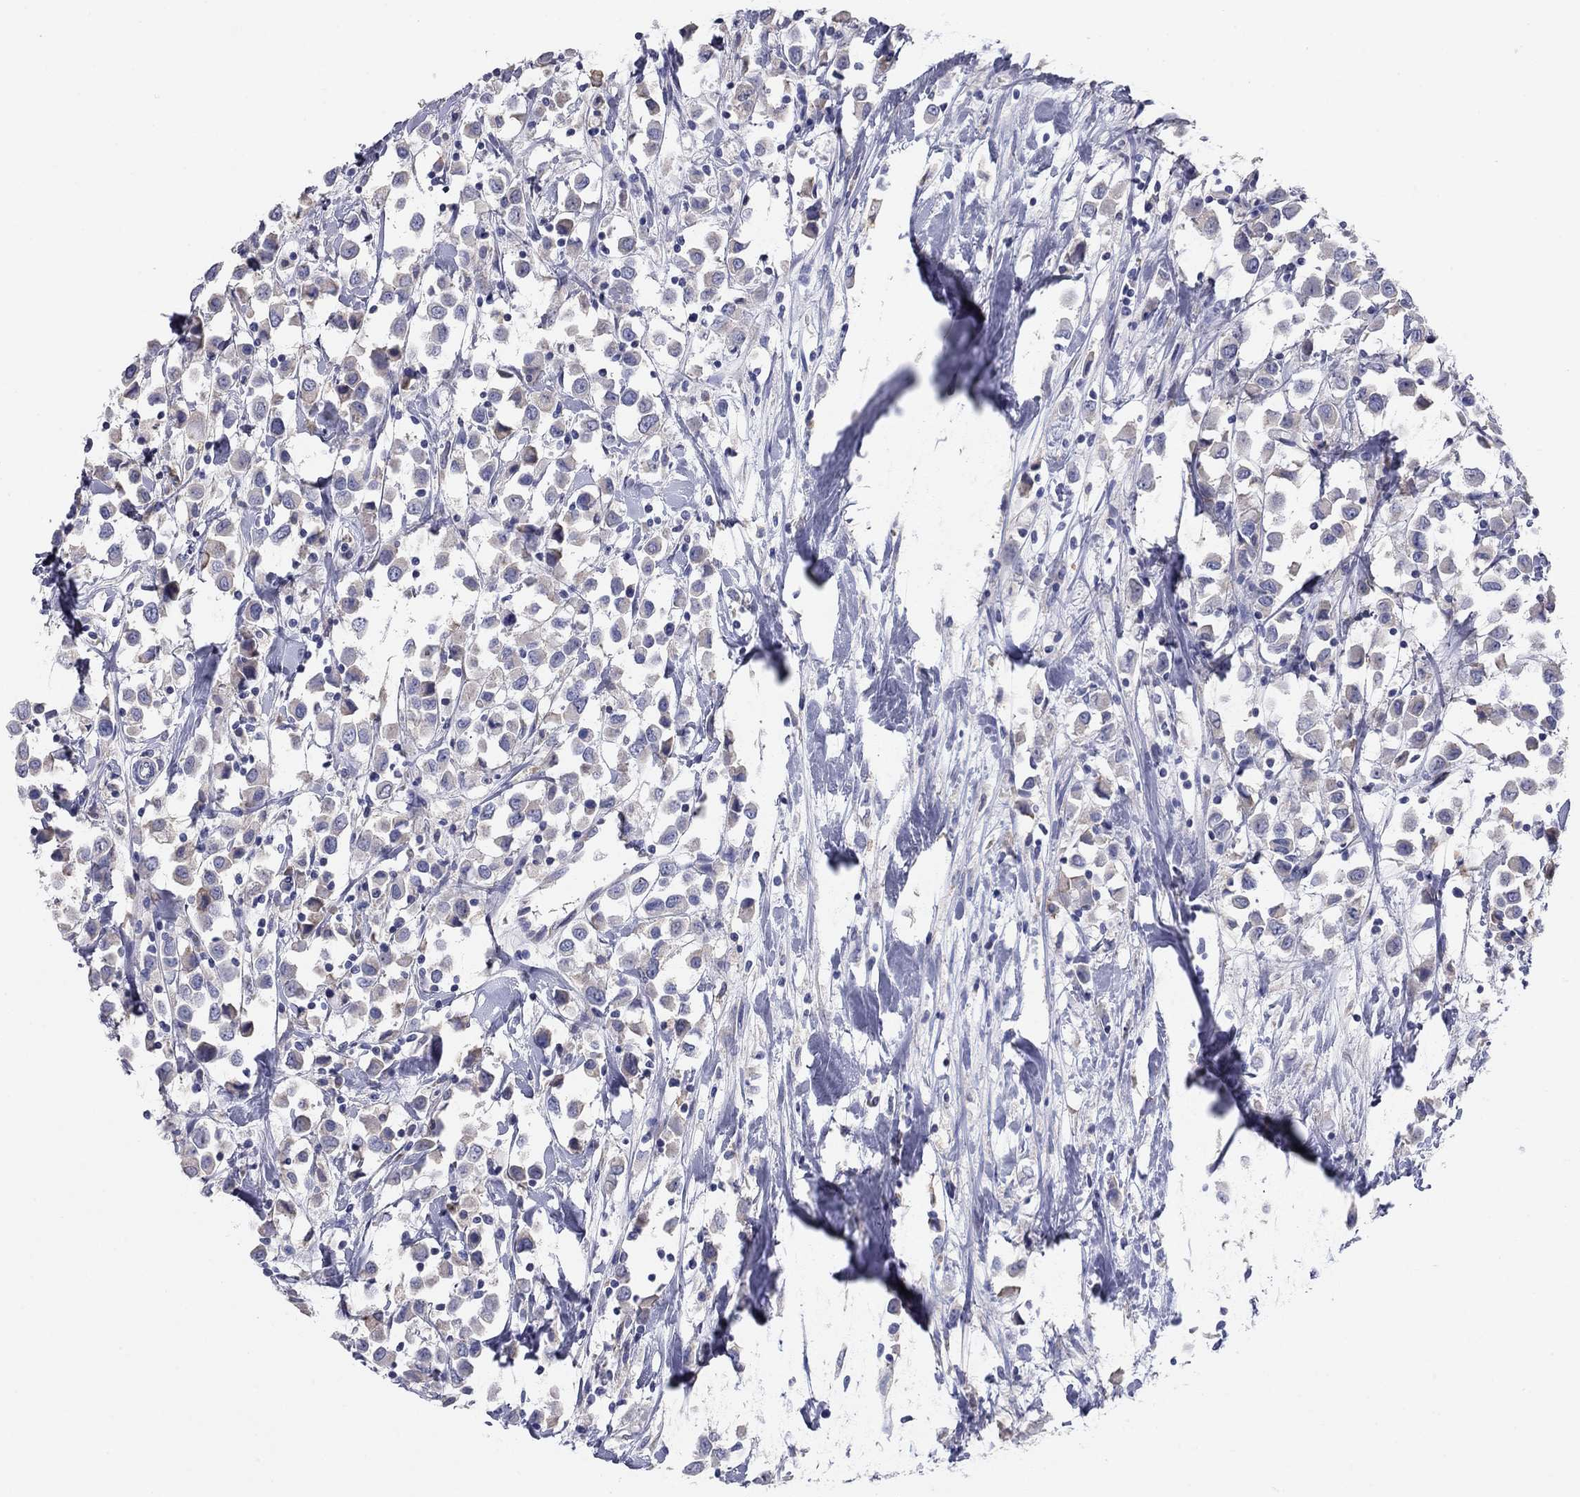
{"staining": {"intensity": "negative", "quantity": "none", "location": "none"}, "tissue": "breast cancer", "cell_type": "Tumor cells", "image_type": "cancer", "snomed": [{"axis": "morphology", "description": "Duct carcinoma"}, {"axis": "topography", "description": "Breast"}], "caption": "Tumor cells are negative for protein expression in human breast invasive ductal carcinoma.", "gene": "GRK7", "patient": {"sex": "female", "age": 61}}